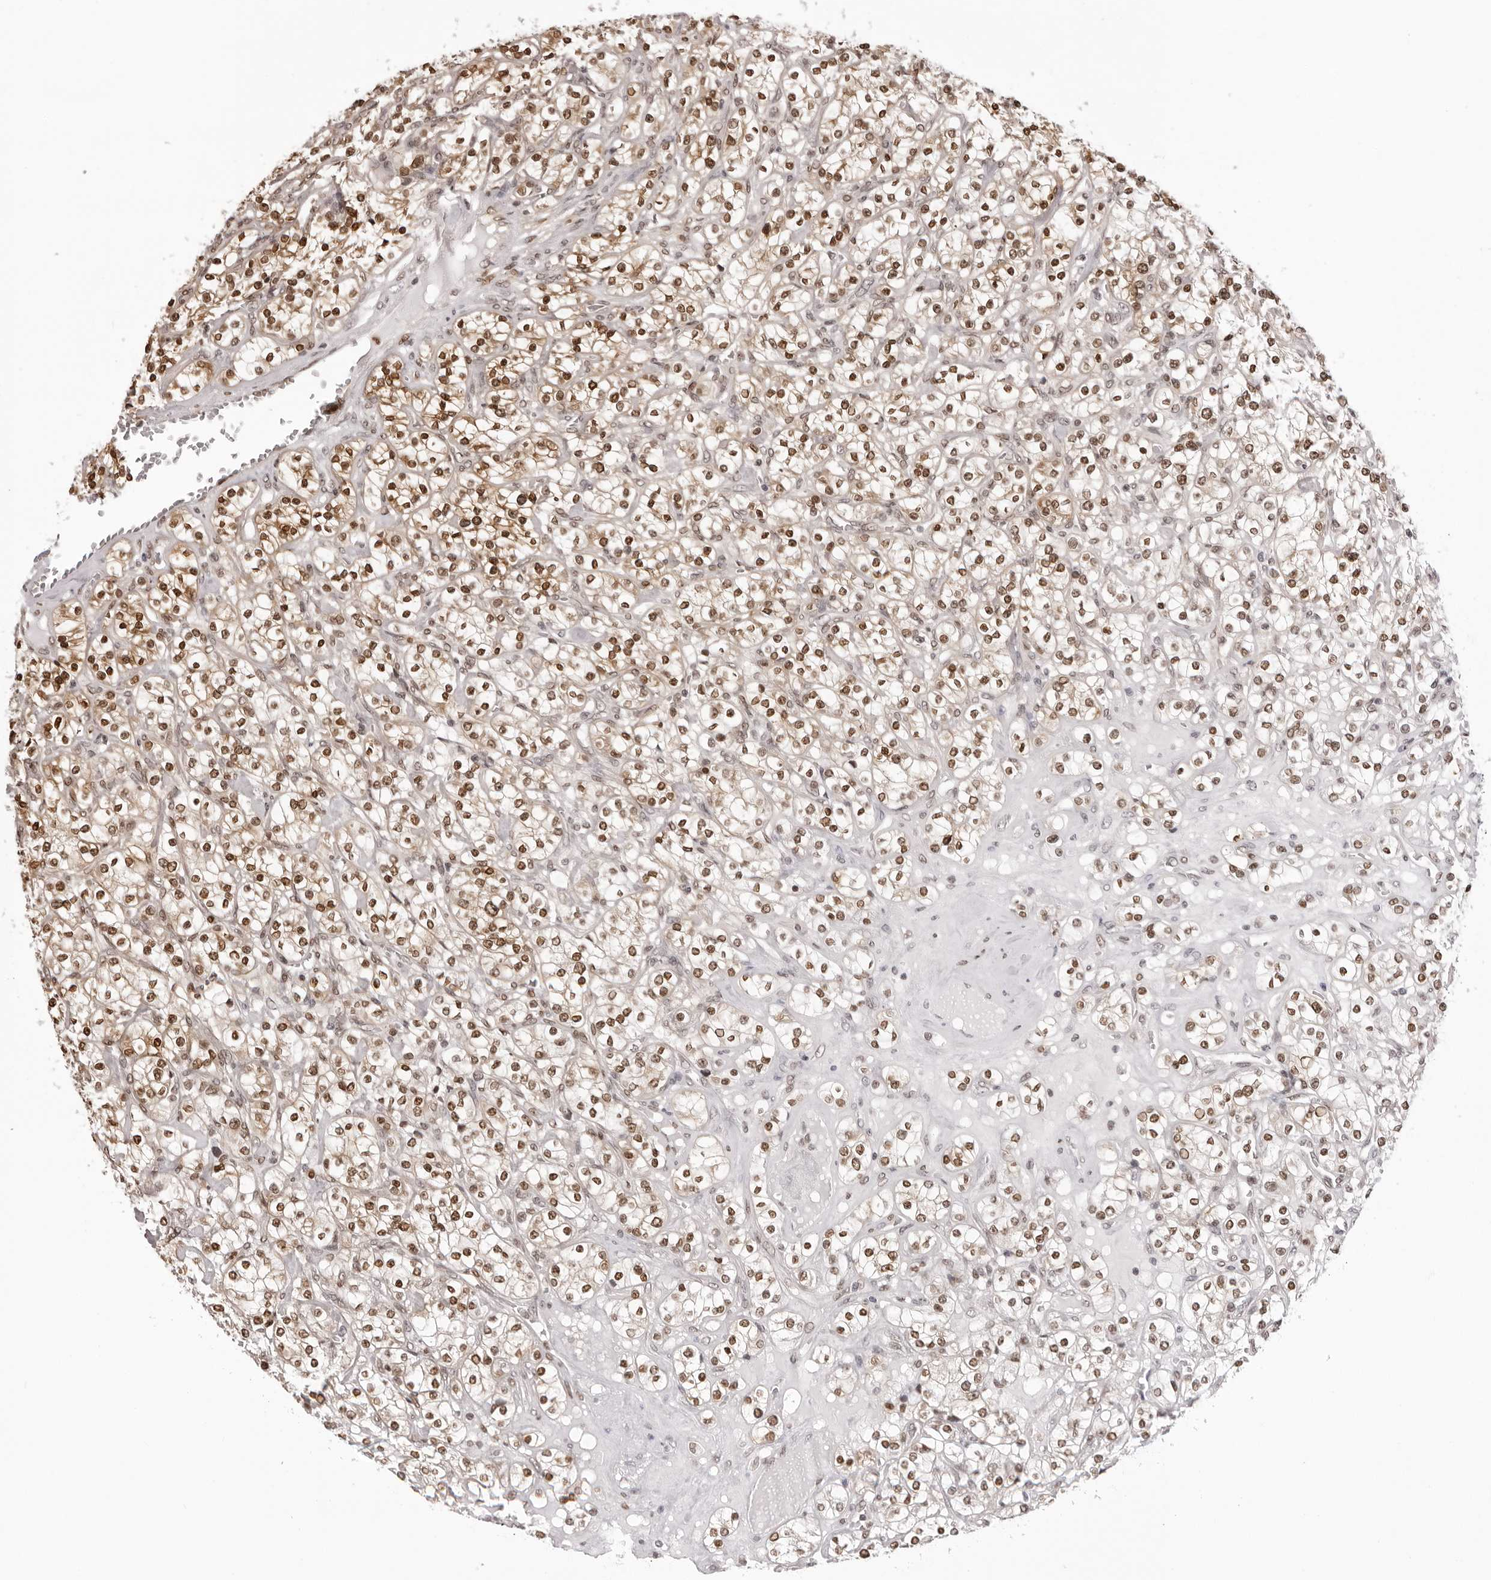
{"staining": {"intensity": "moderate", "quantity": ">75%", "location": "cytoplasmic/membranous,nuclear"}, "tissue": "renal cancer", "cell_type": "Tumor cells", "image_type": "cancer", "snomed": [{"axis": "morphology", "description": "Adenocarcinoma, NOS"}, {"axis": "topography", "description": "Kidney"}], "caption": "Immunohistochemical staining of human adenocarcinoma (renal) reveals medium levels of moderate cytoplasmic/membranous and nuclear expression in about >75% of tumor cells.", "gene": "HSPA4", "patient": {"sex": "male", "age": 77}}